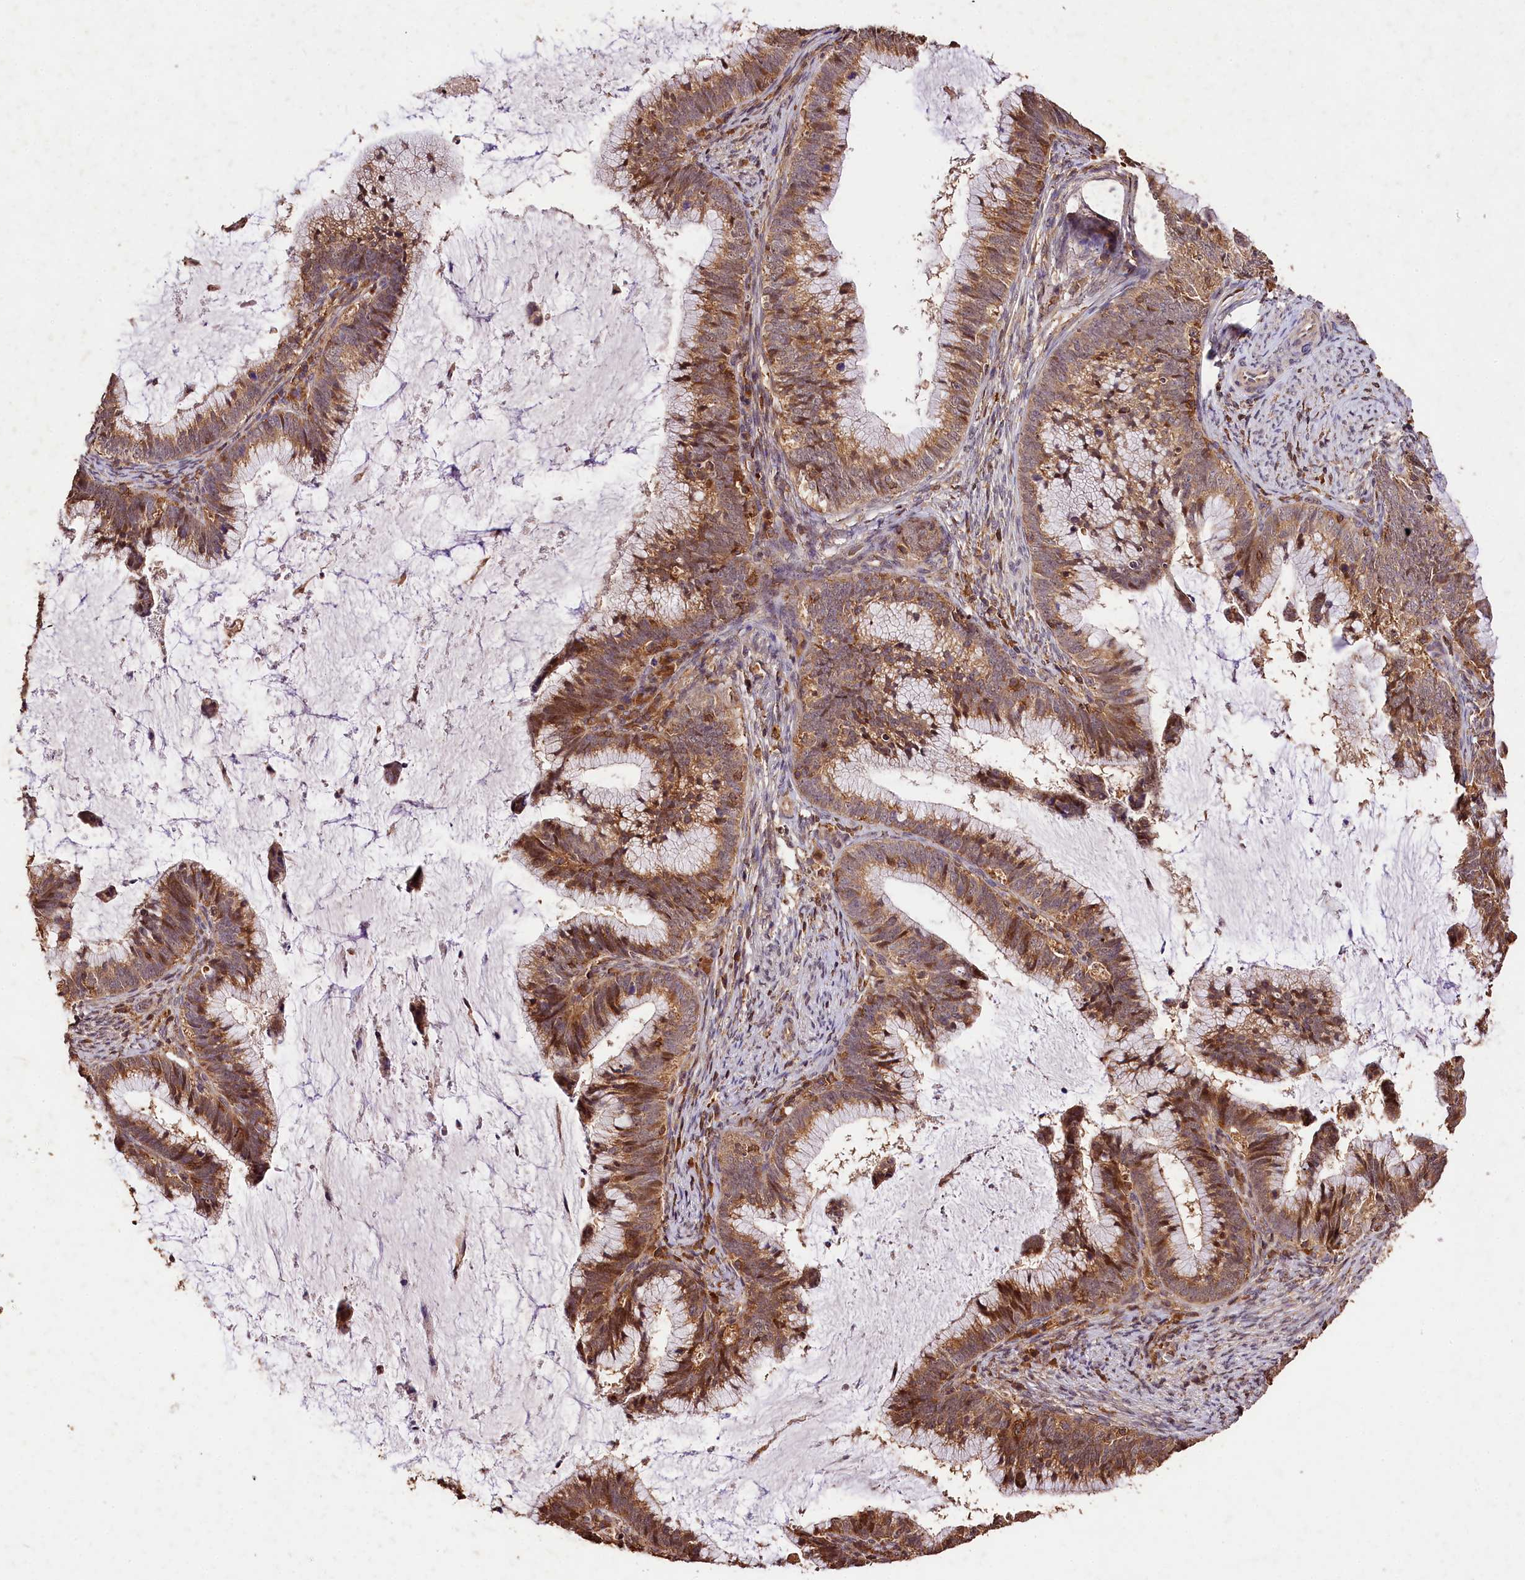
{"staining": {"intensity": "moderate", "quantity": ">75%", "location": "cytoplasmic/membranous"}, "tissue": "cervical cancer", "cell_type": "Tumor cells", "image_type": "cancer", "snomed": [{"axis": "morphology", "description": "Adenocarcinoma, NOS"}, {"axis": "topography", "description": "Cervix"}], "caption": "This photomicrograph shows cervical cancer stained with IHC to label a protein in brown. The cytoplasmic/membranous of tumor cells show moderate positivity for the protein. Nuclei are counter-stained blue.", "gene": "KPTN", "patient": {"sex": "female", "age": 36}}